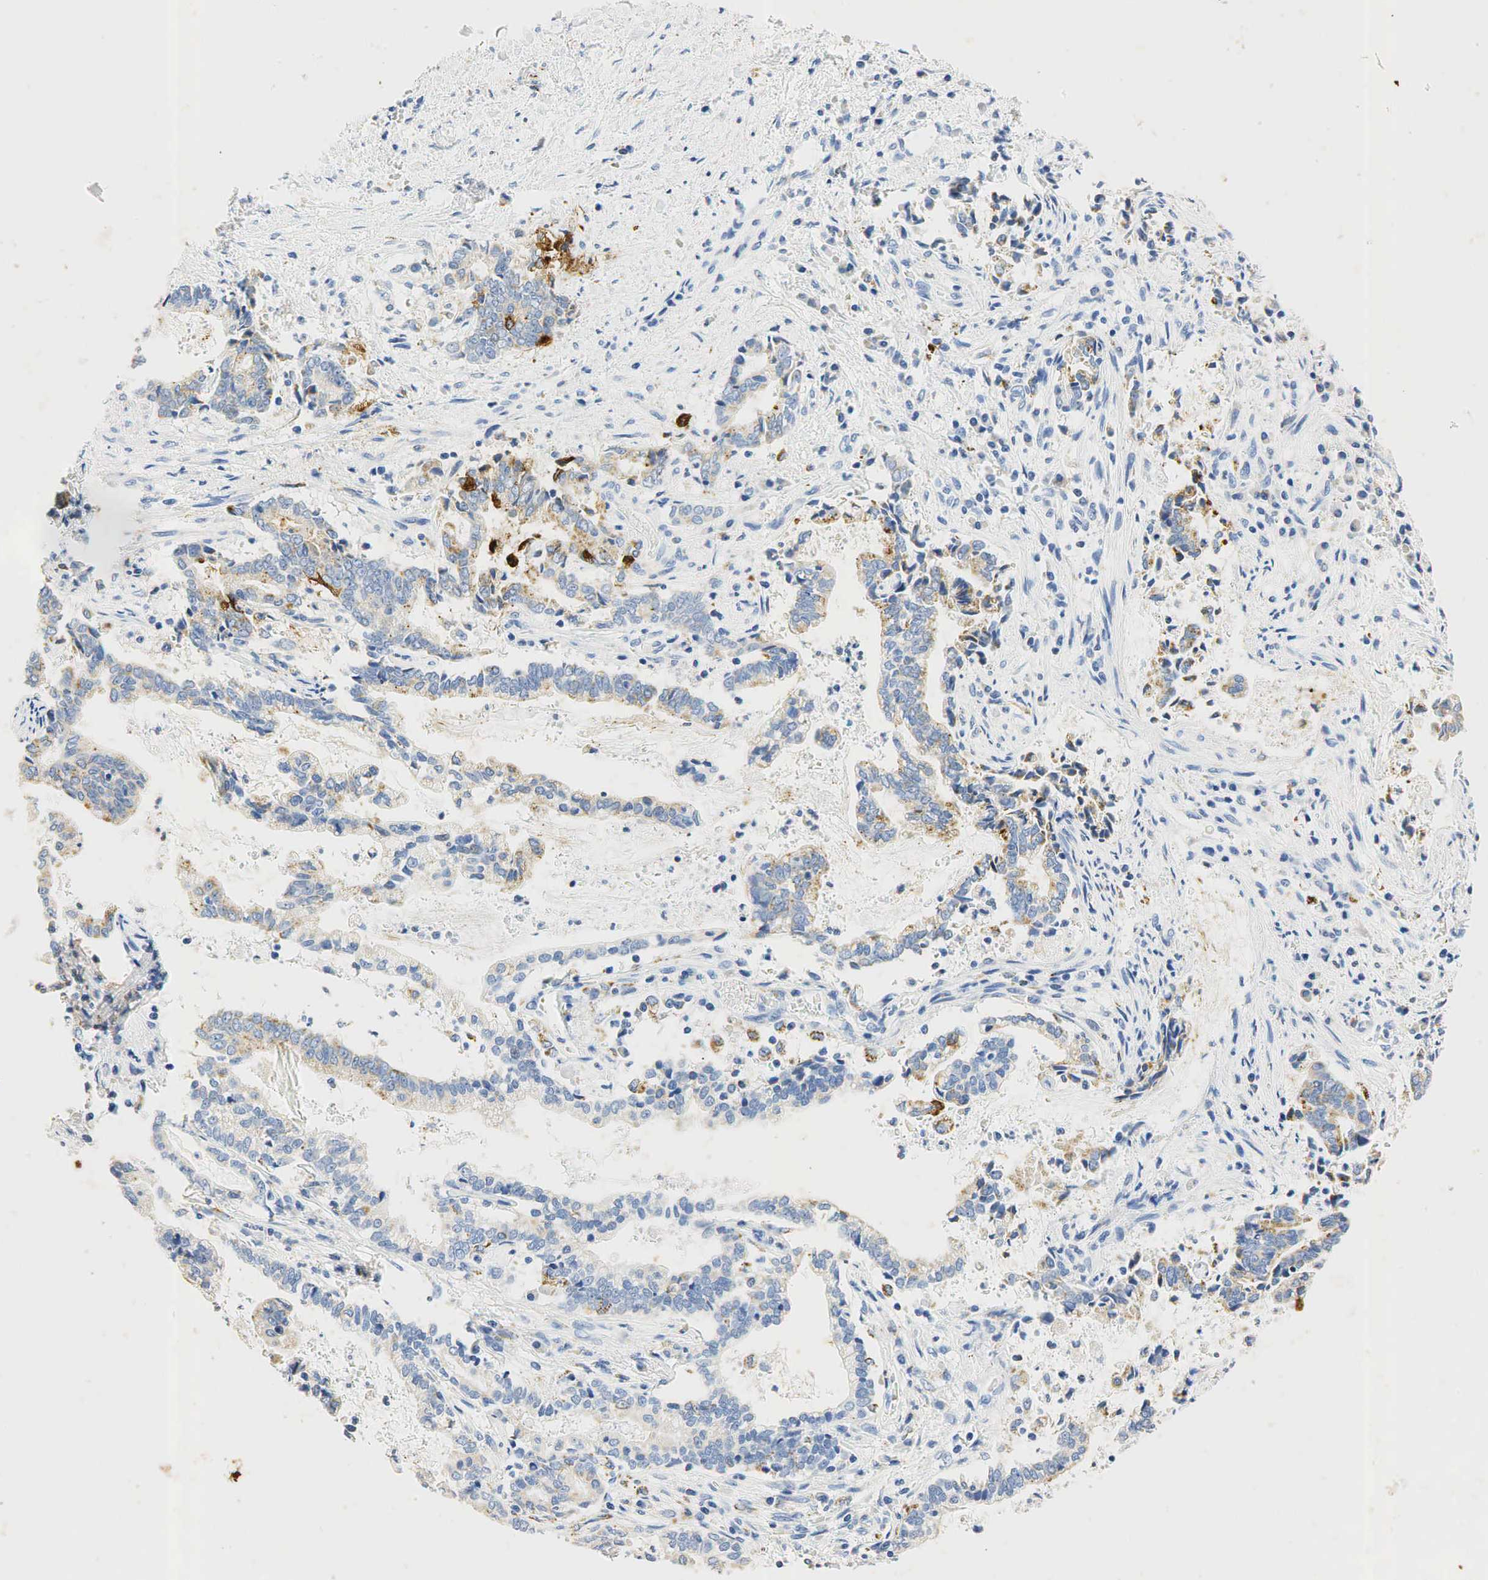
{"staining": {"intensity": "weak", "quantity": "25%-75%", "location": "cytoplasmic/membranous"}, "tissue": "liver cancer", "cell_type": "Tumor cells", "image_type": "cancer", "snomed": [{"axis": "morphology", "description": "Cholangiocarcinoma"}, {"axis": "topography", "description": "Liver"}], "caption": "High-magnification brightfield microscopy of liver cancer (cholangiocarcinoma) stained with DAB (brown) and counterstained with hematoxylin (blue). tumor cells exhibit weak cytoplasmic/membranous positivity is present in approximately25%-75% of cells.", "gene": "SYP", "patient": {"sex": "male", "age": 57}}